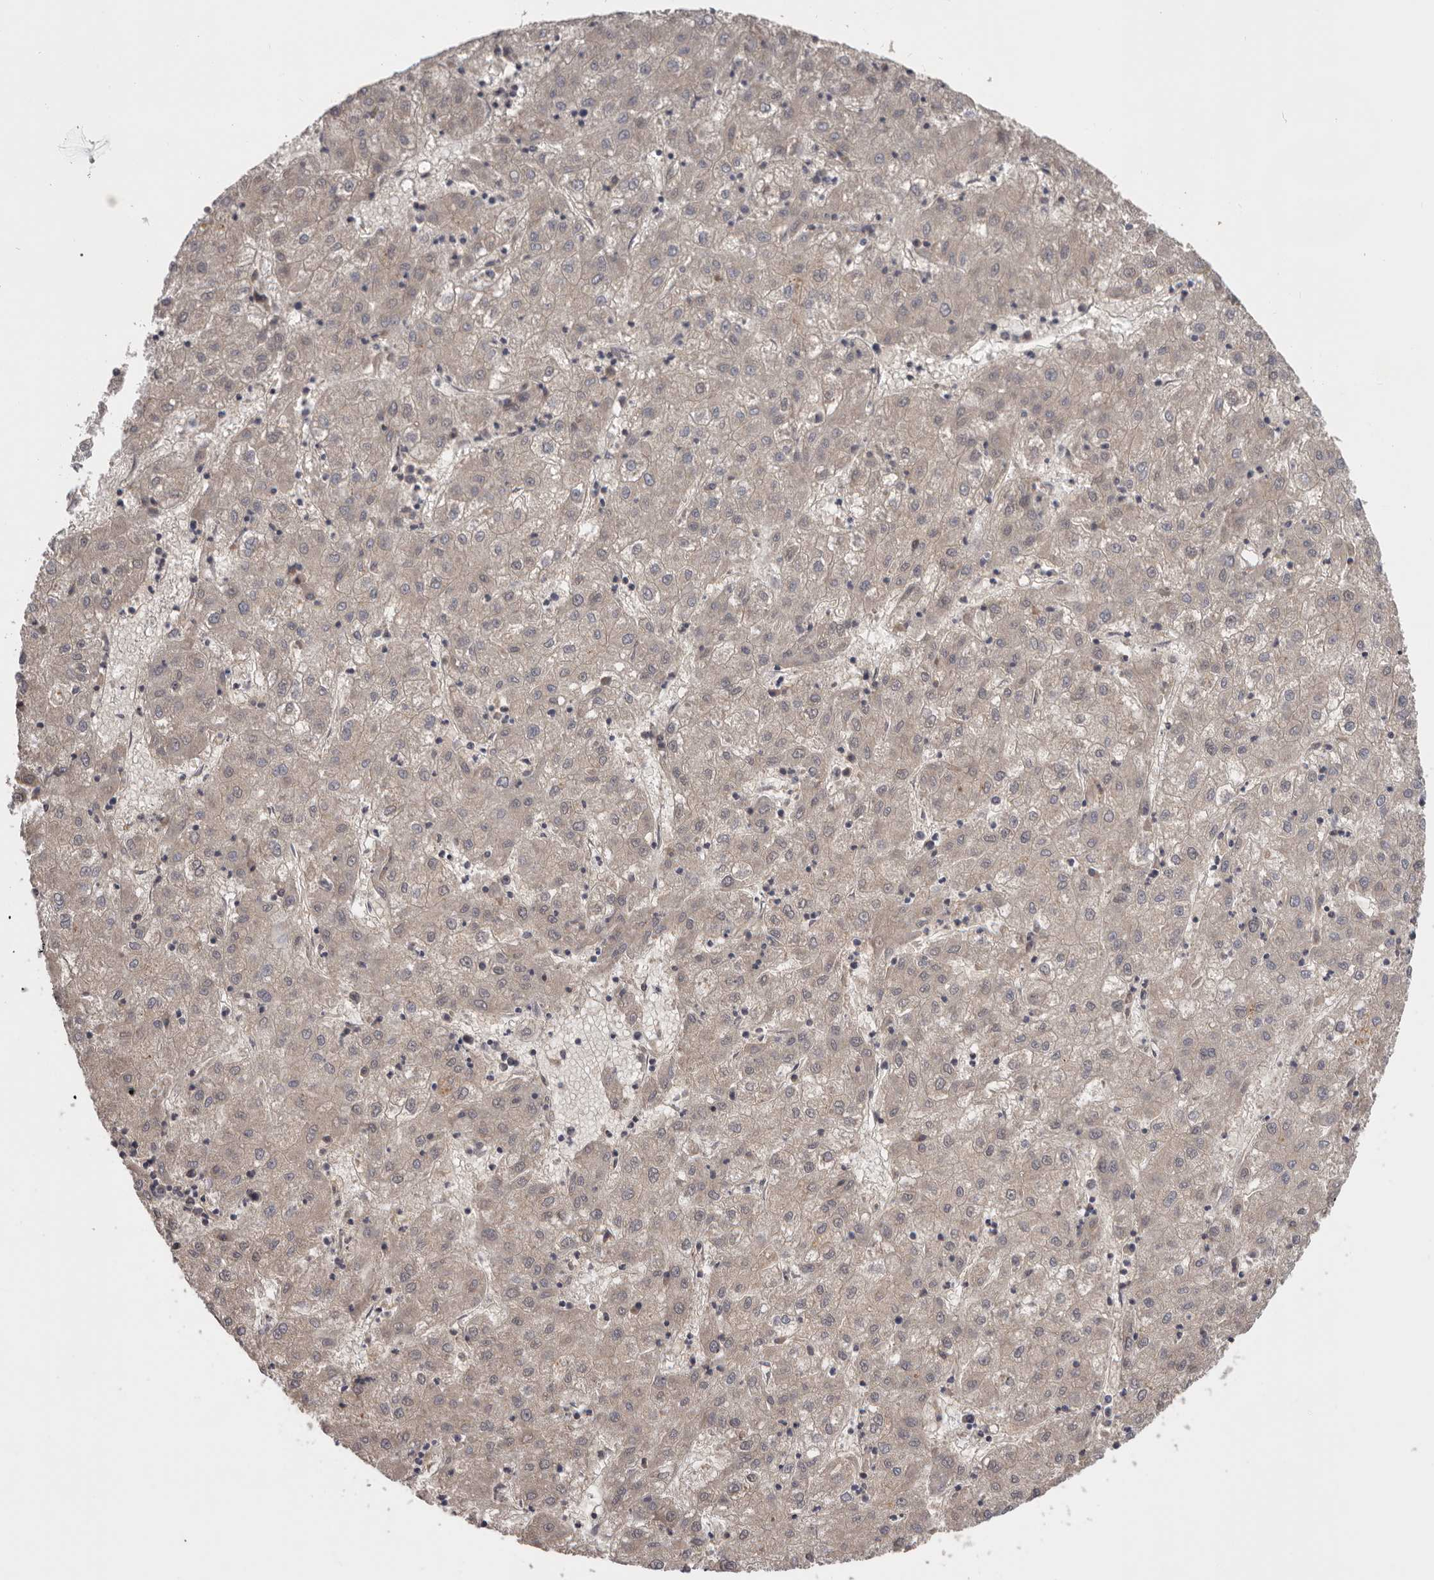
{"staining": {"intensity": "weak", "quantity": "<25%", "location": "cytoplasmic/membranous"}, "tissue": "liver cancer", "cell_type": "Tumor cells", "image_type": "cancer", "snomed": [{"axis": "morphology", "description": "Carcinoma, Hepatocellular, NOS"}, {"axis": "topography", "description": "Liver"}], "caption": "The micrograph demonstrates no significant positivity in tumor cells of liver cancer.", "gene": "NMUR1", "patient": {"sex": "male", "age": 72}}